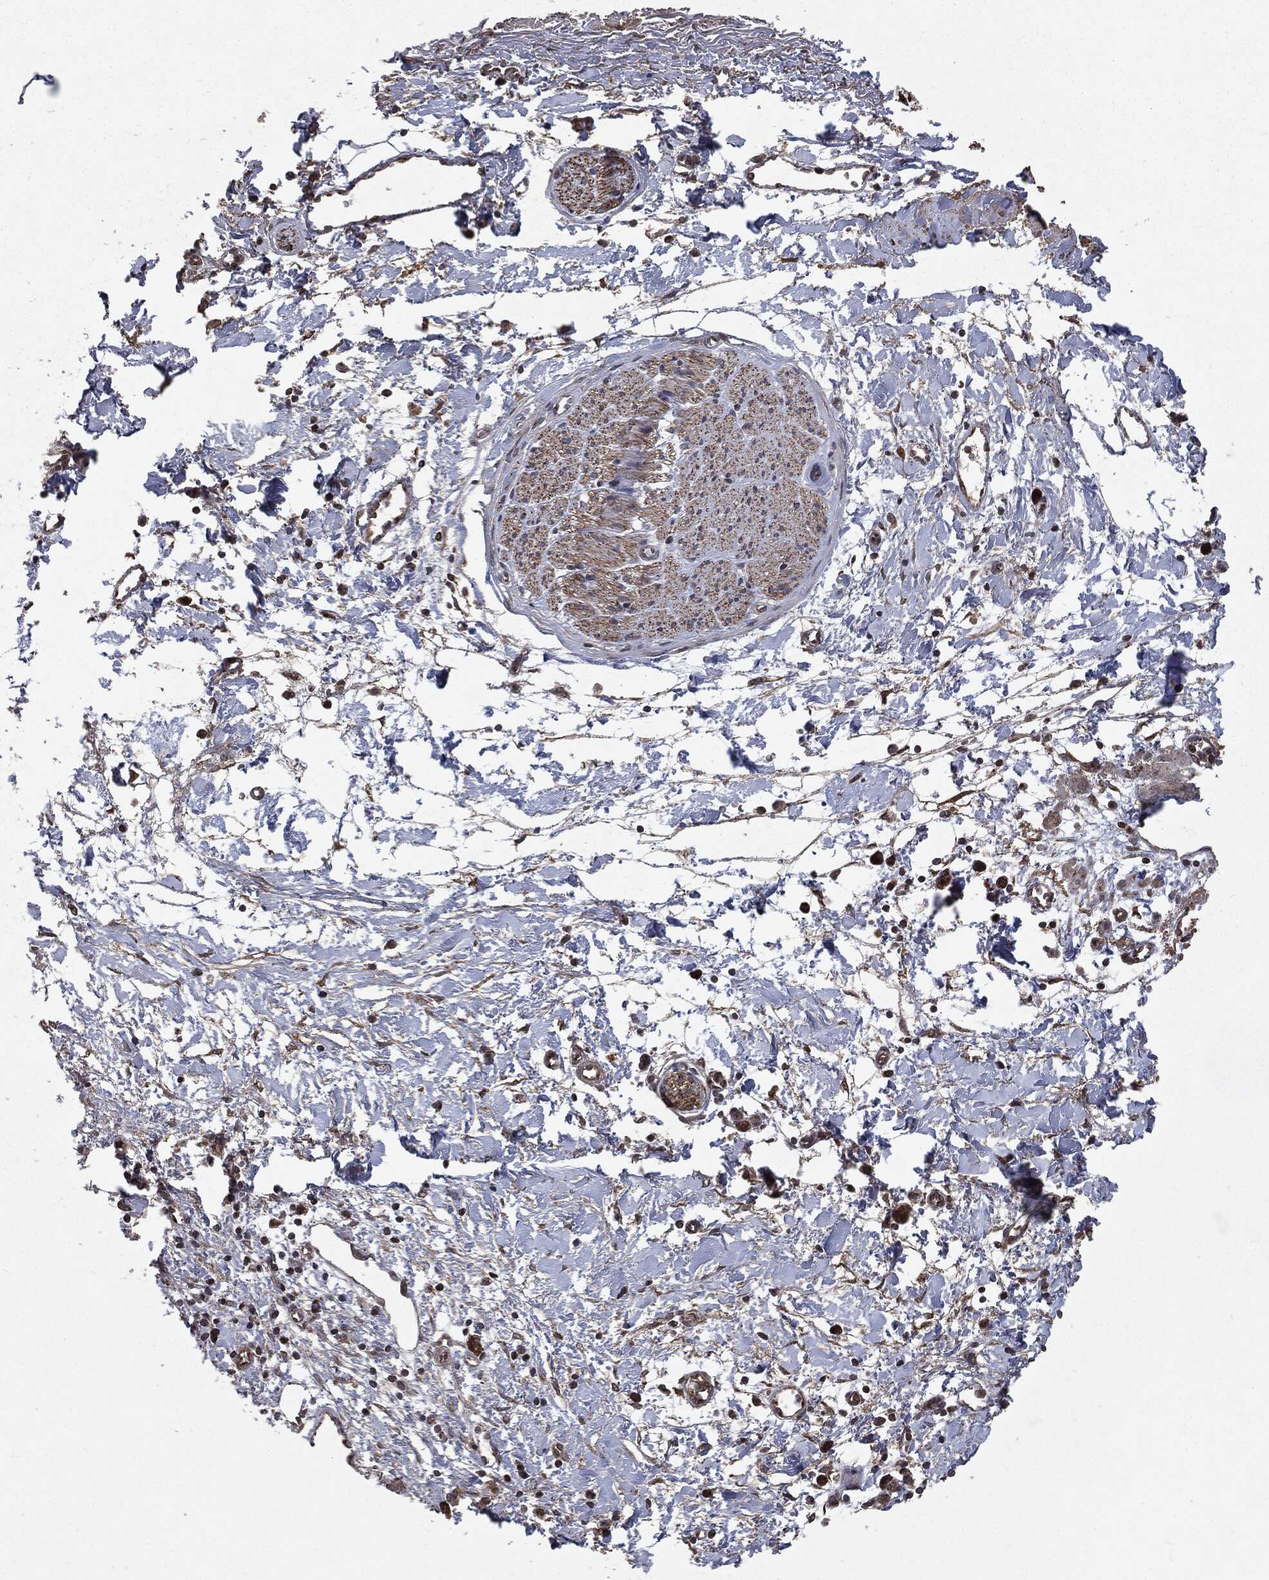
{"staining": {"intensity": "negative", "quantity": "none", "location": "none"}, "tissue": "adipose tissue", "cell_type": "Adipocytes", "image_type": "normal", "snomed": [{"axis": "morphology", "description": "Normal tissue, NOS"}, {"axis": "morphology", "description": "Adenocarcinoma, NOS"}, {"axis": "topography", "description": "Pancreas"}, {"axis": "topography", "description": "Peripheral nerve tissue"}], "caption": "Immunohistochemical staining of unremarkable adipose tissue exhibits no significant staining in adipocytes.", "gene": "PLPPR2", "patient": {"sex": "male", "age": 61}}